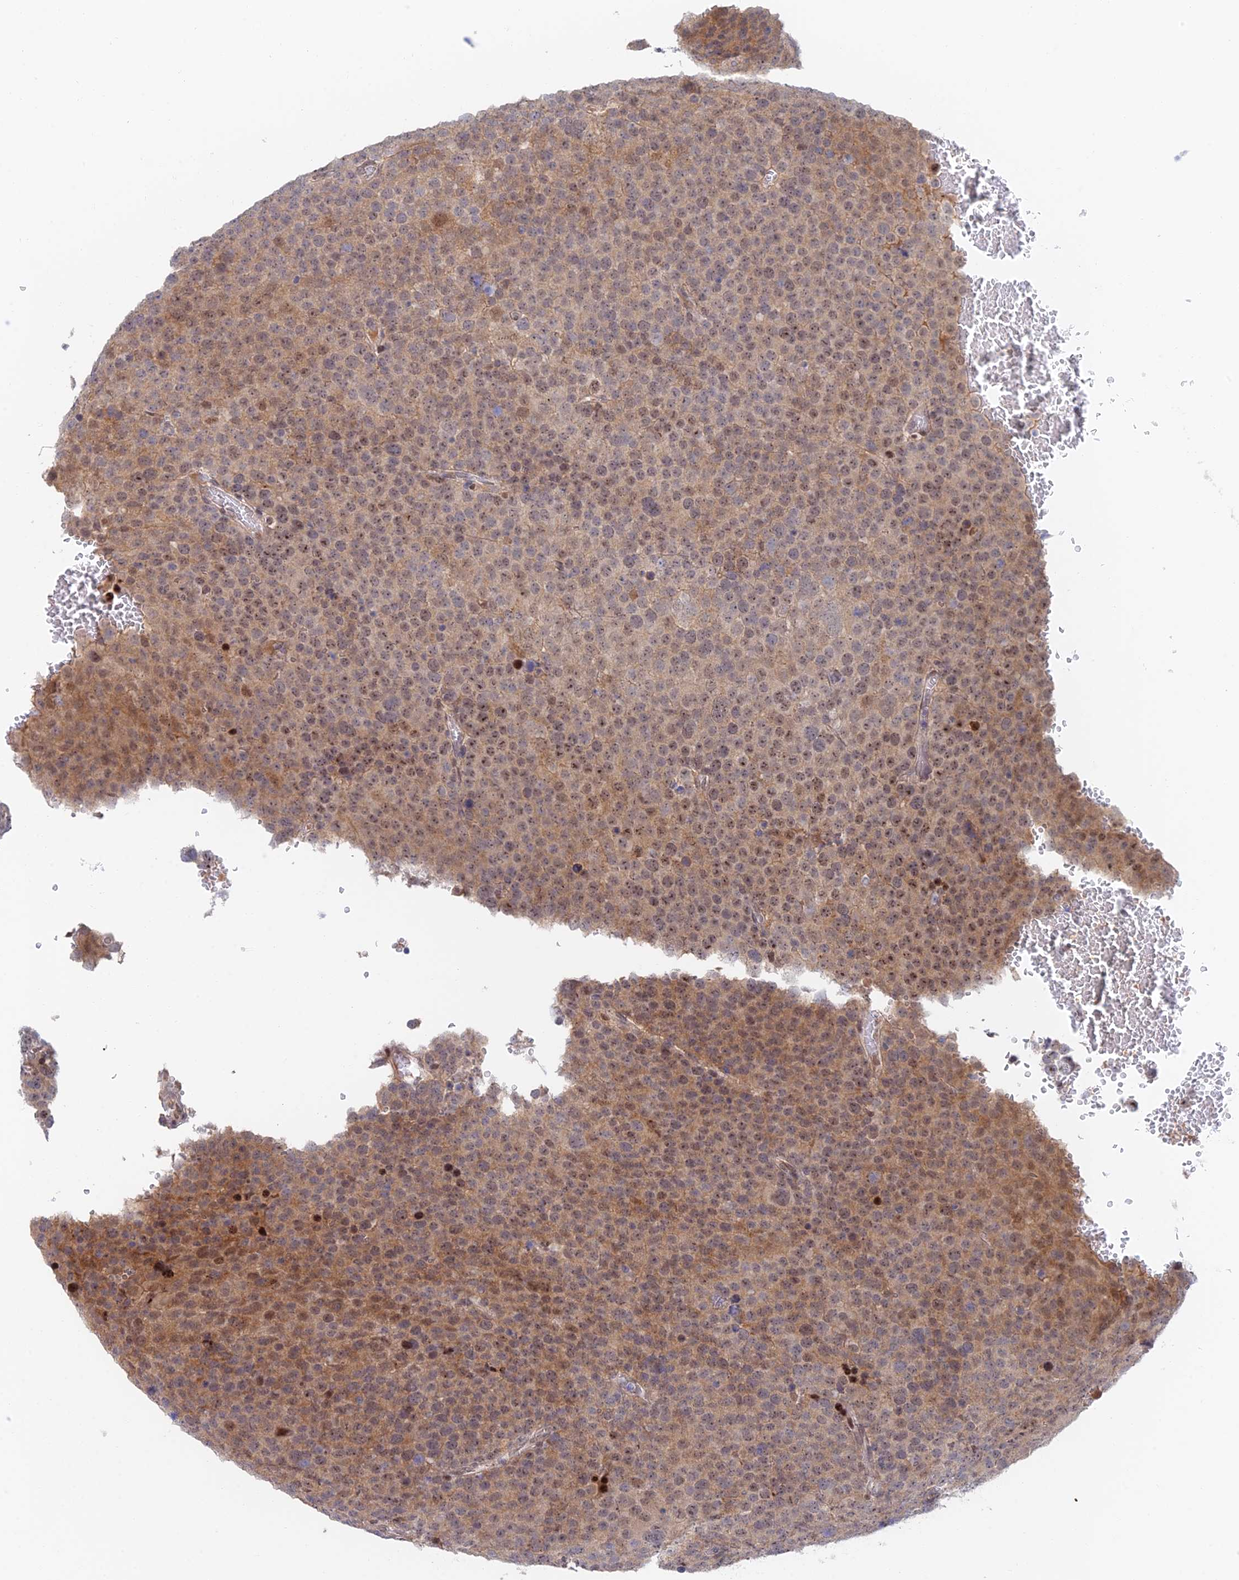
{"staining": {"intensity": "moderate", "quantity": ">75%", "location": "cytoplasmic/membranous,nuclear"}, "tissue": "testis cancer", "cell_type": "Tumor cells", "image_type": "cancer", "snomed": [{"axis": "morphology", "description": "Seminoma, NOS"}, {"axis": "topography", "description": "Testis"}], "caption": "DAB immunohistochemical staining of testis cancer displays moderate cytoplasmic/membranous and nuclear protein expression in approximately >75% of tumor cells.", "gene": "ZUP1", "patient": {"sex": "male", "age": 71}}